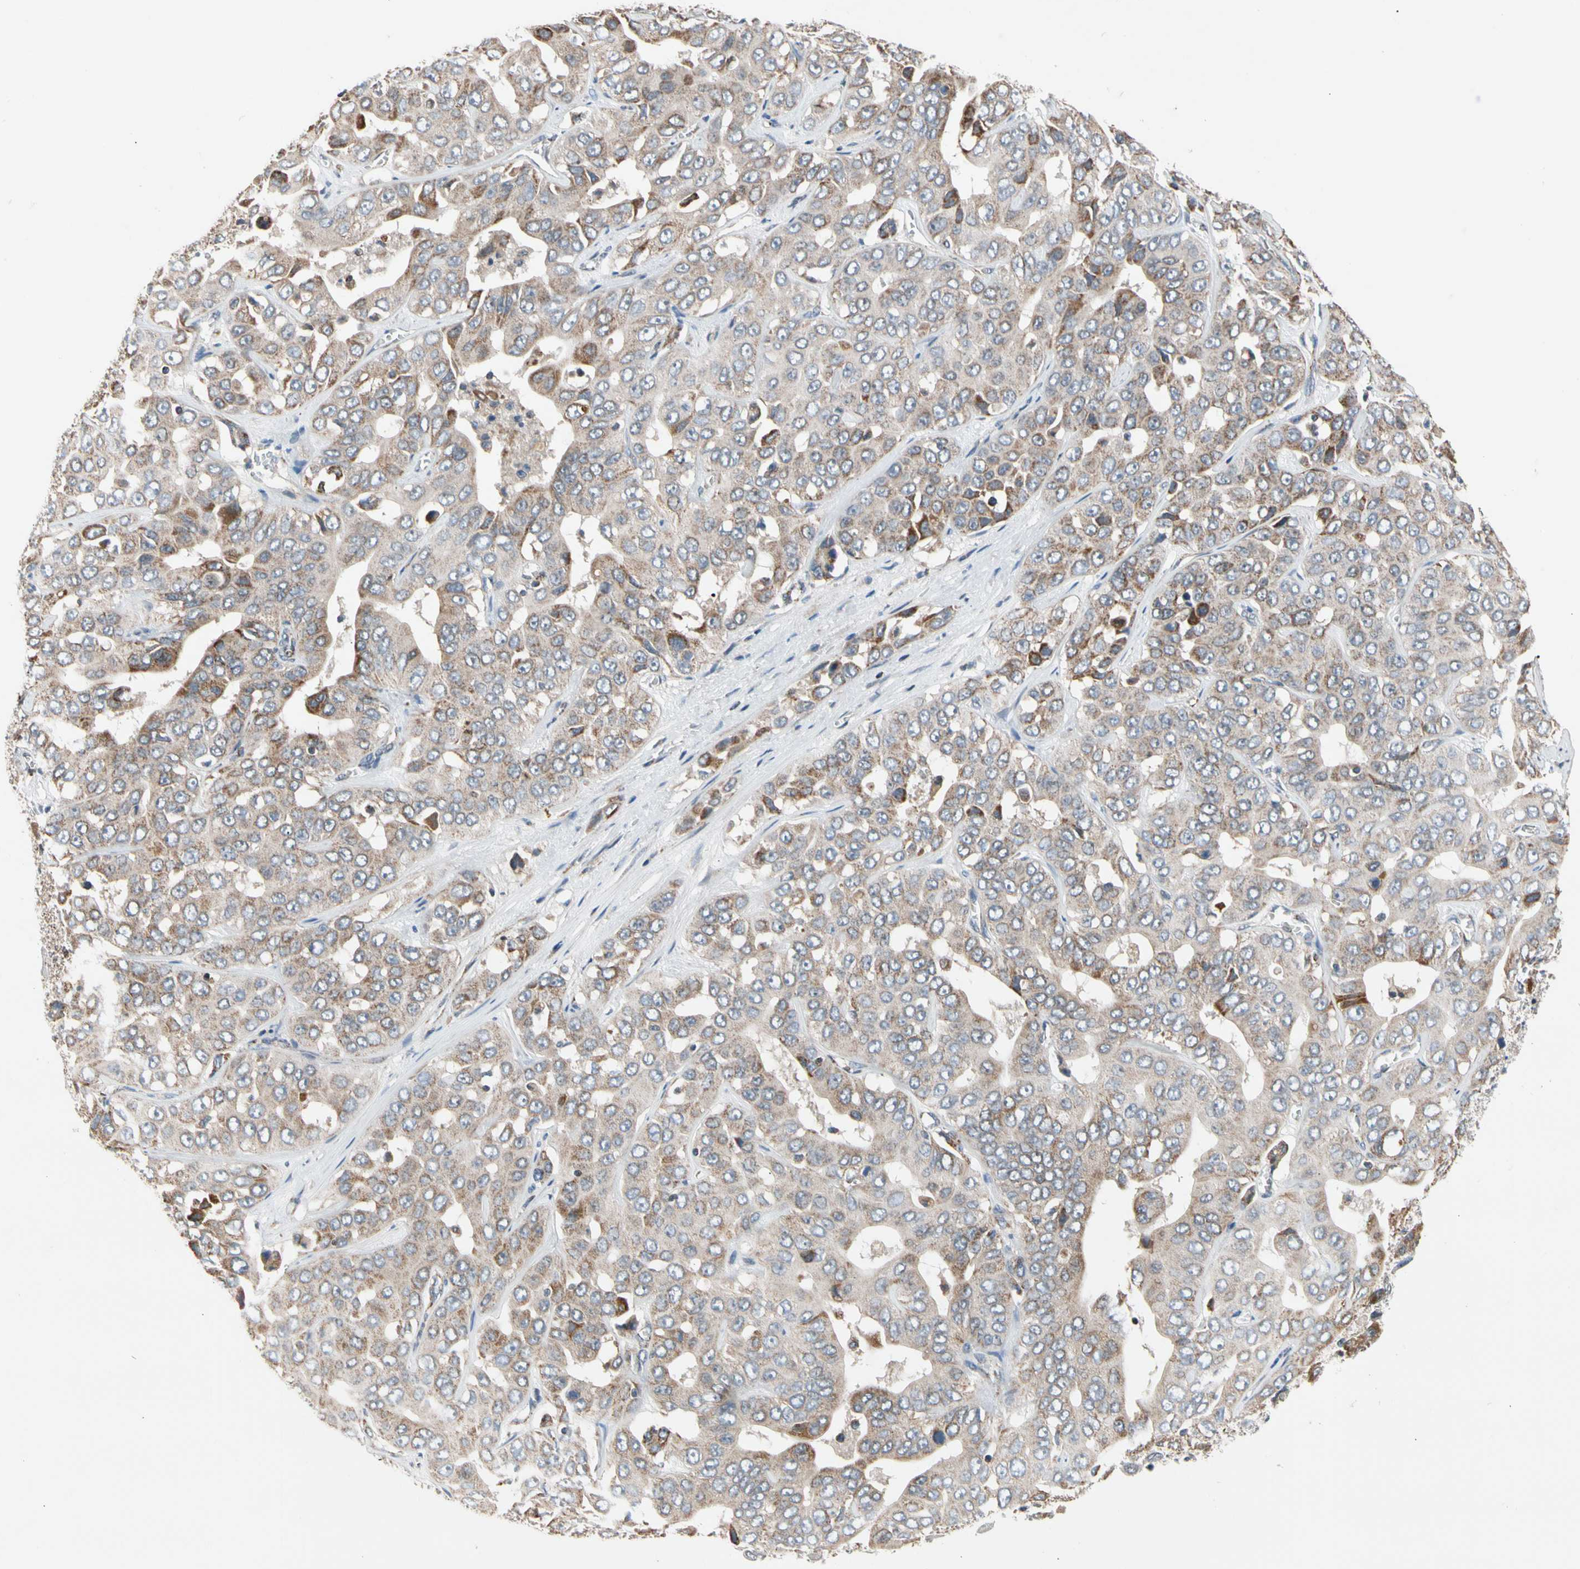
{"staining": {"intensity": "weak", "quantity": ">75%", "location": "cytoplasmic/membranous"}, "tissue": "liver cancer", "cell_type": "Tumor cells", "image_type": "cancer", "snomed": [{"axis": "morphology", "description": "Cholangiocarcinoma"}, {"axis": "topography", "description": "Liver"}], "caption": "Immunohistochemistry of cholangiocarcinoma (liver) demonstrates low levels of weak cytoplasmic/membranous staining in approximately >75% of tumor cells. (DAB (3,3'-diaminobenzidine) IHC with brightfield microscopy, high magnification).", "gene": "KHDC4", "patient": {"sex": "female", "age": 52}}